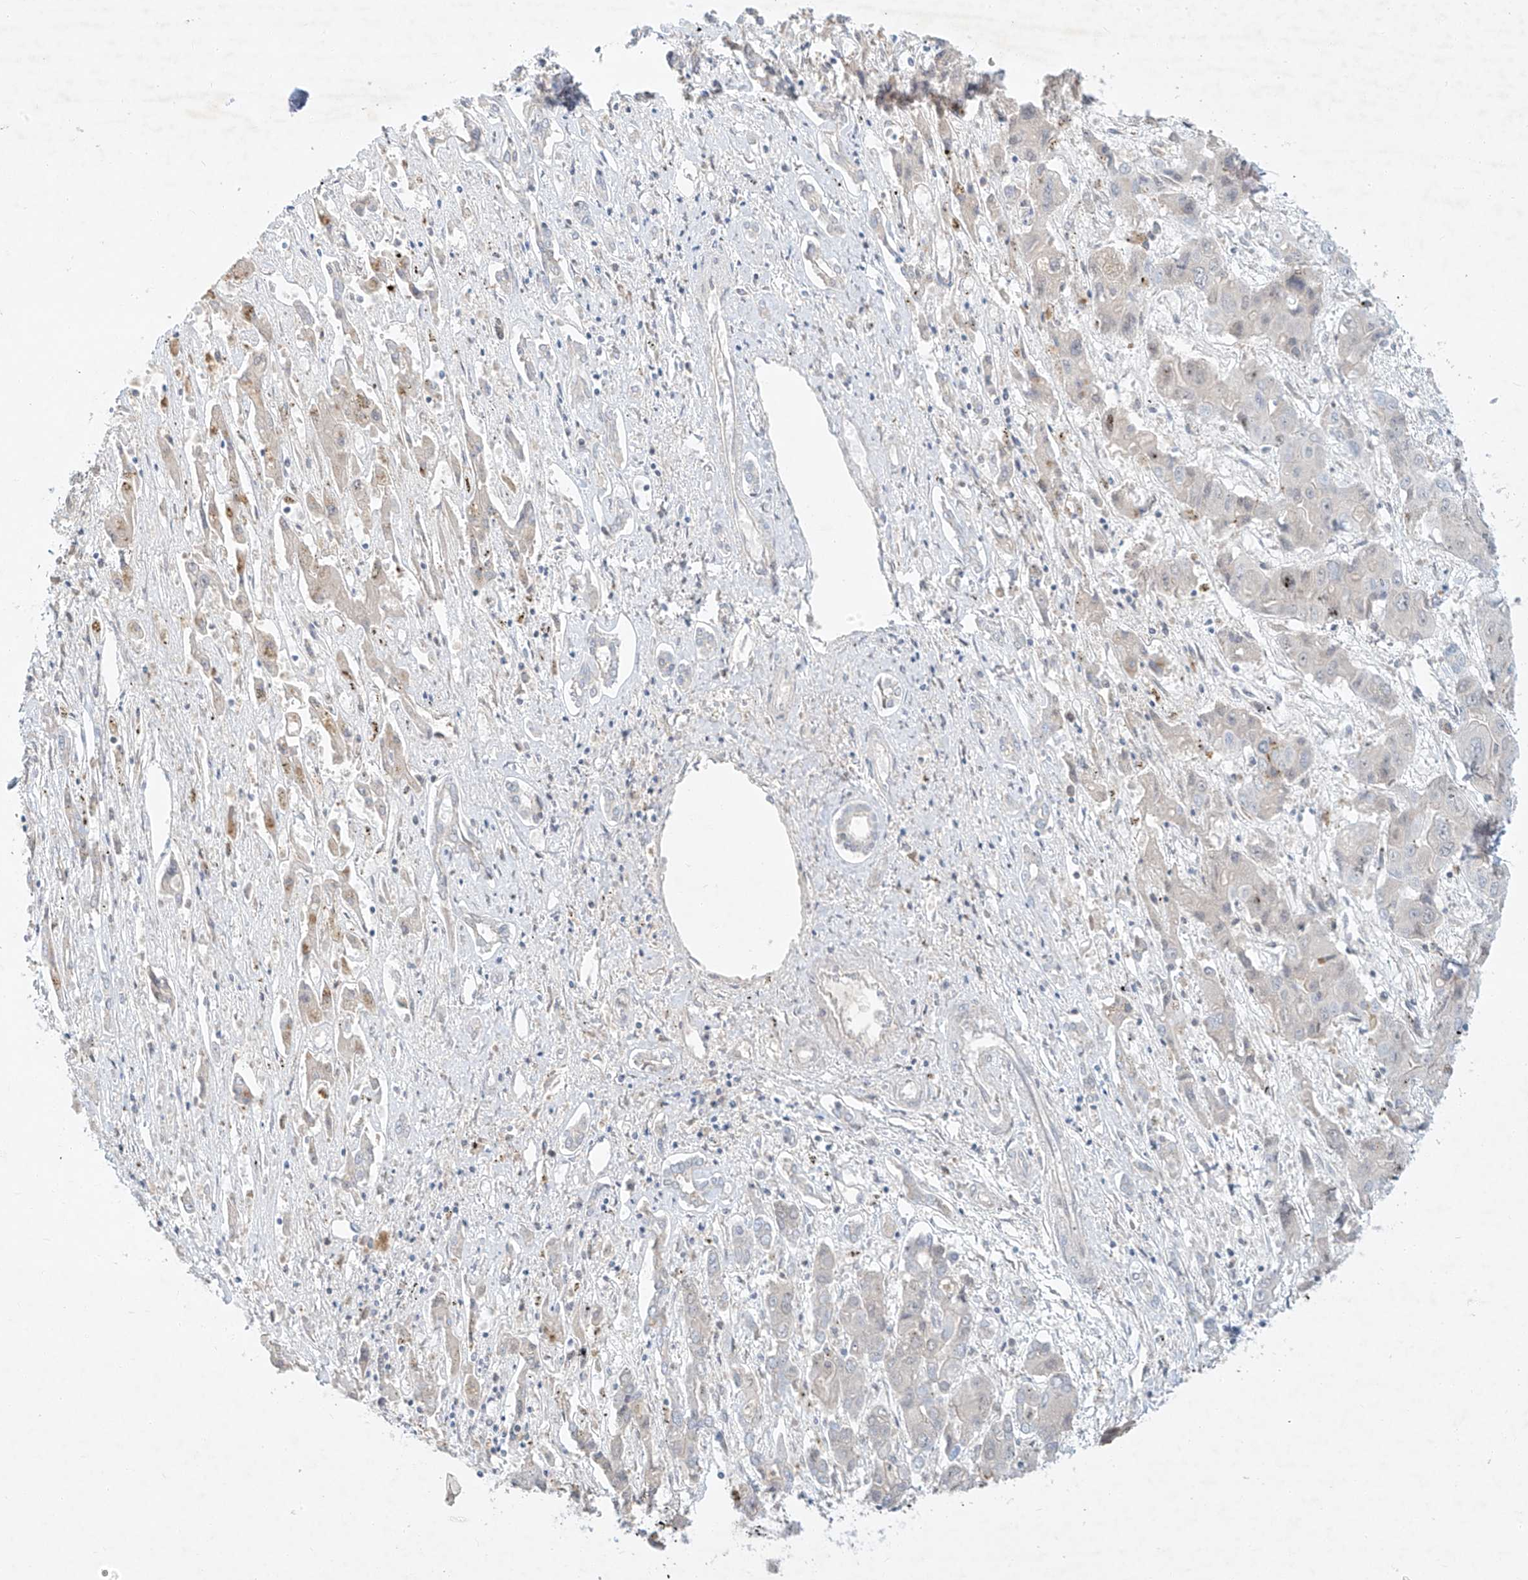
{"staining": {"intensity": "negative", "quantity": "none", "location": "none"}, "tissue": "liver cancer", "cell_type": "Tumor cells", "image_type": "cancer", "snomed": [{"axis": "morphology", "description": "Cholangiocarcinoma"}, {"axis": "topography", "description": "Liver"}], "caption": "This is an immunohistochemistry (IHC) photomicrograph of human cholangiocarcinoma (liver). There is no positivity in tumor cells.", "gene": "PAK6", "patient": {"sex": "male", "age": 67}}